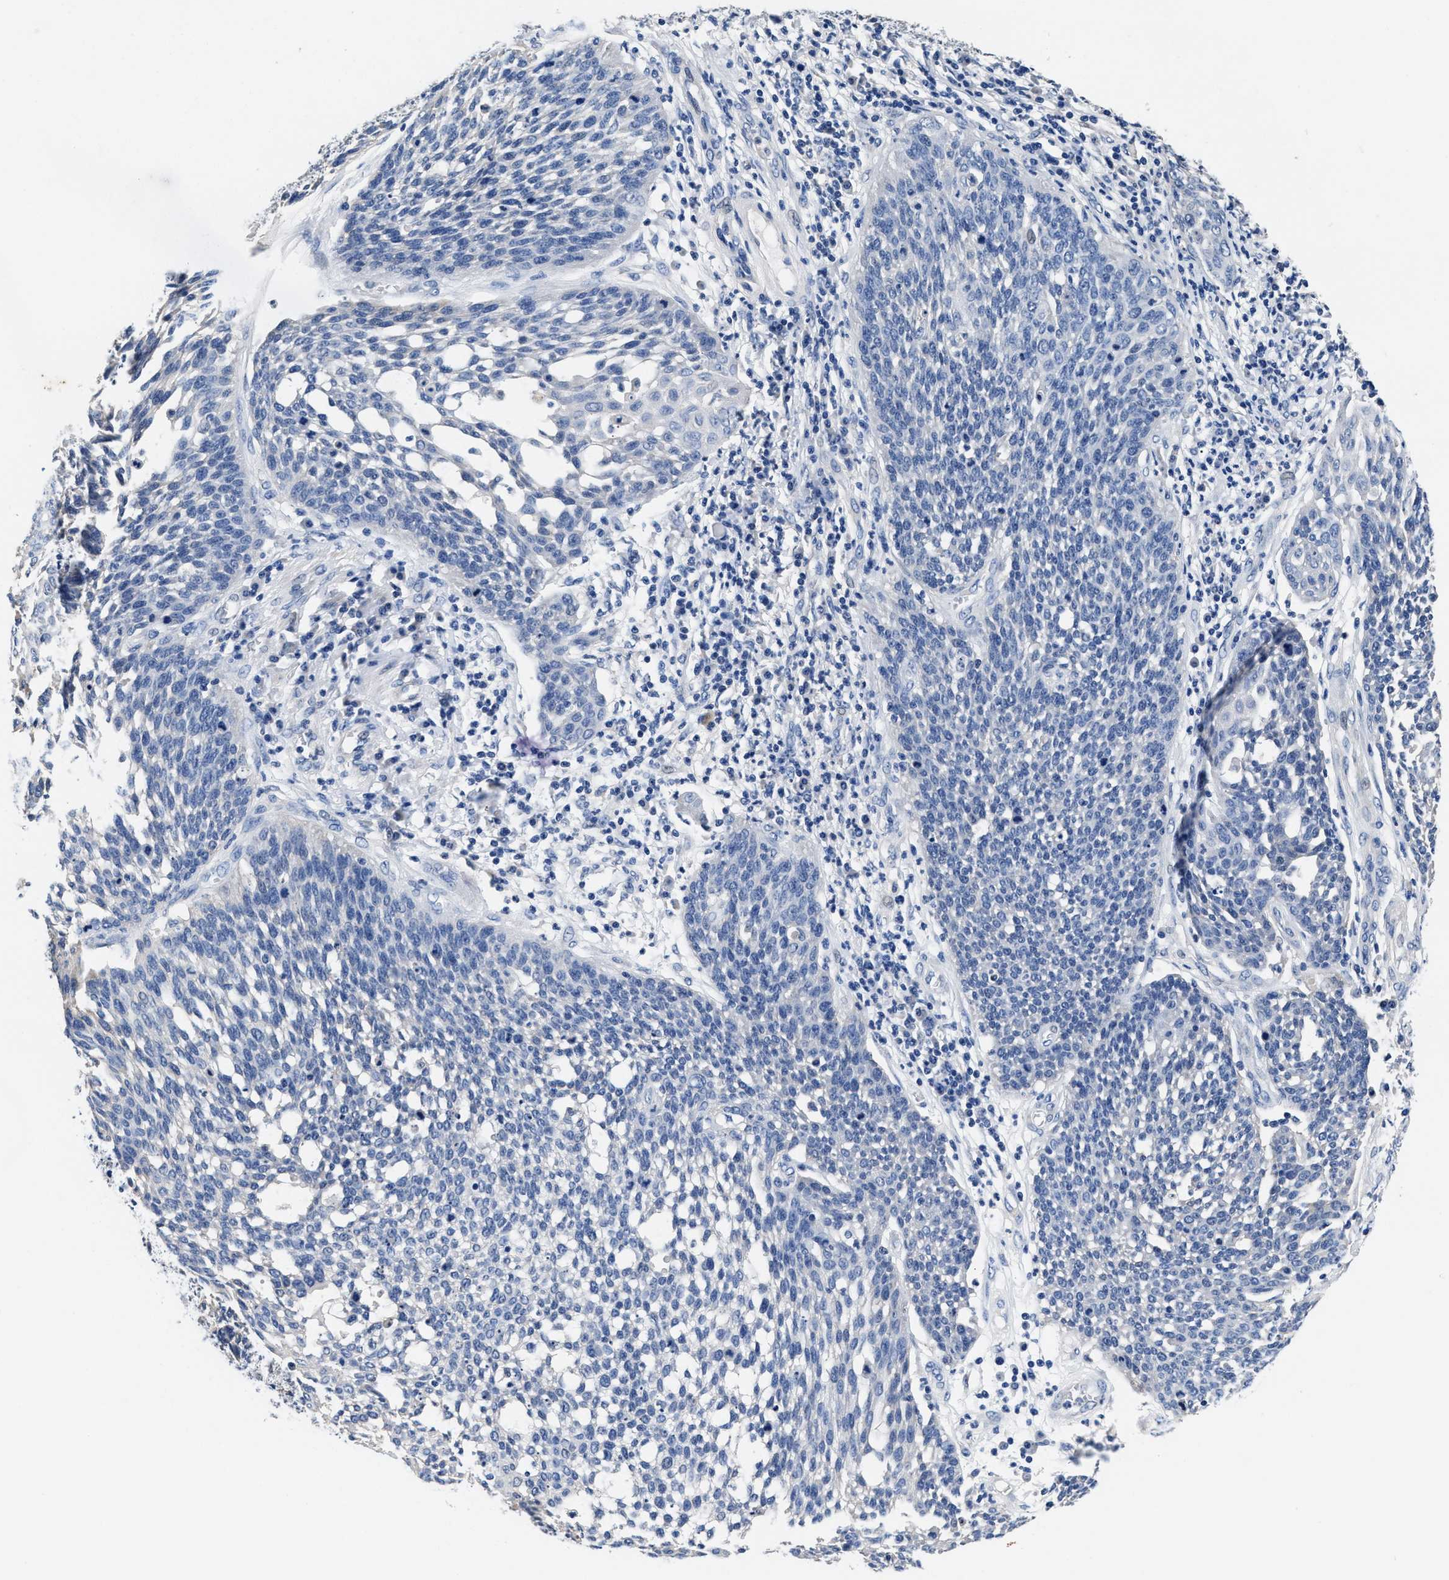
{"staining": {"intensity": "negative", "quantity": "none", "location": "none"}, "tissue": "cervical cancer", "cell_type": "Tumor cells", "image_type": "cancer", "snomed": [{"axis": "morphology", "description": "Squamous cell carcinoma, NOS"}, {"axis": "topography", "description": "Cervix"}], "caption": "The micrograph reveals no significant positivity in tumor cells of cervical cancer. Brightfield microscopy of immunohistochemistry stained with DAB (brown) and hematoxylin (blue), captured at high magnification.", "gene": "GSTM1", "patient": {"sex": "female", "age": 34}}